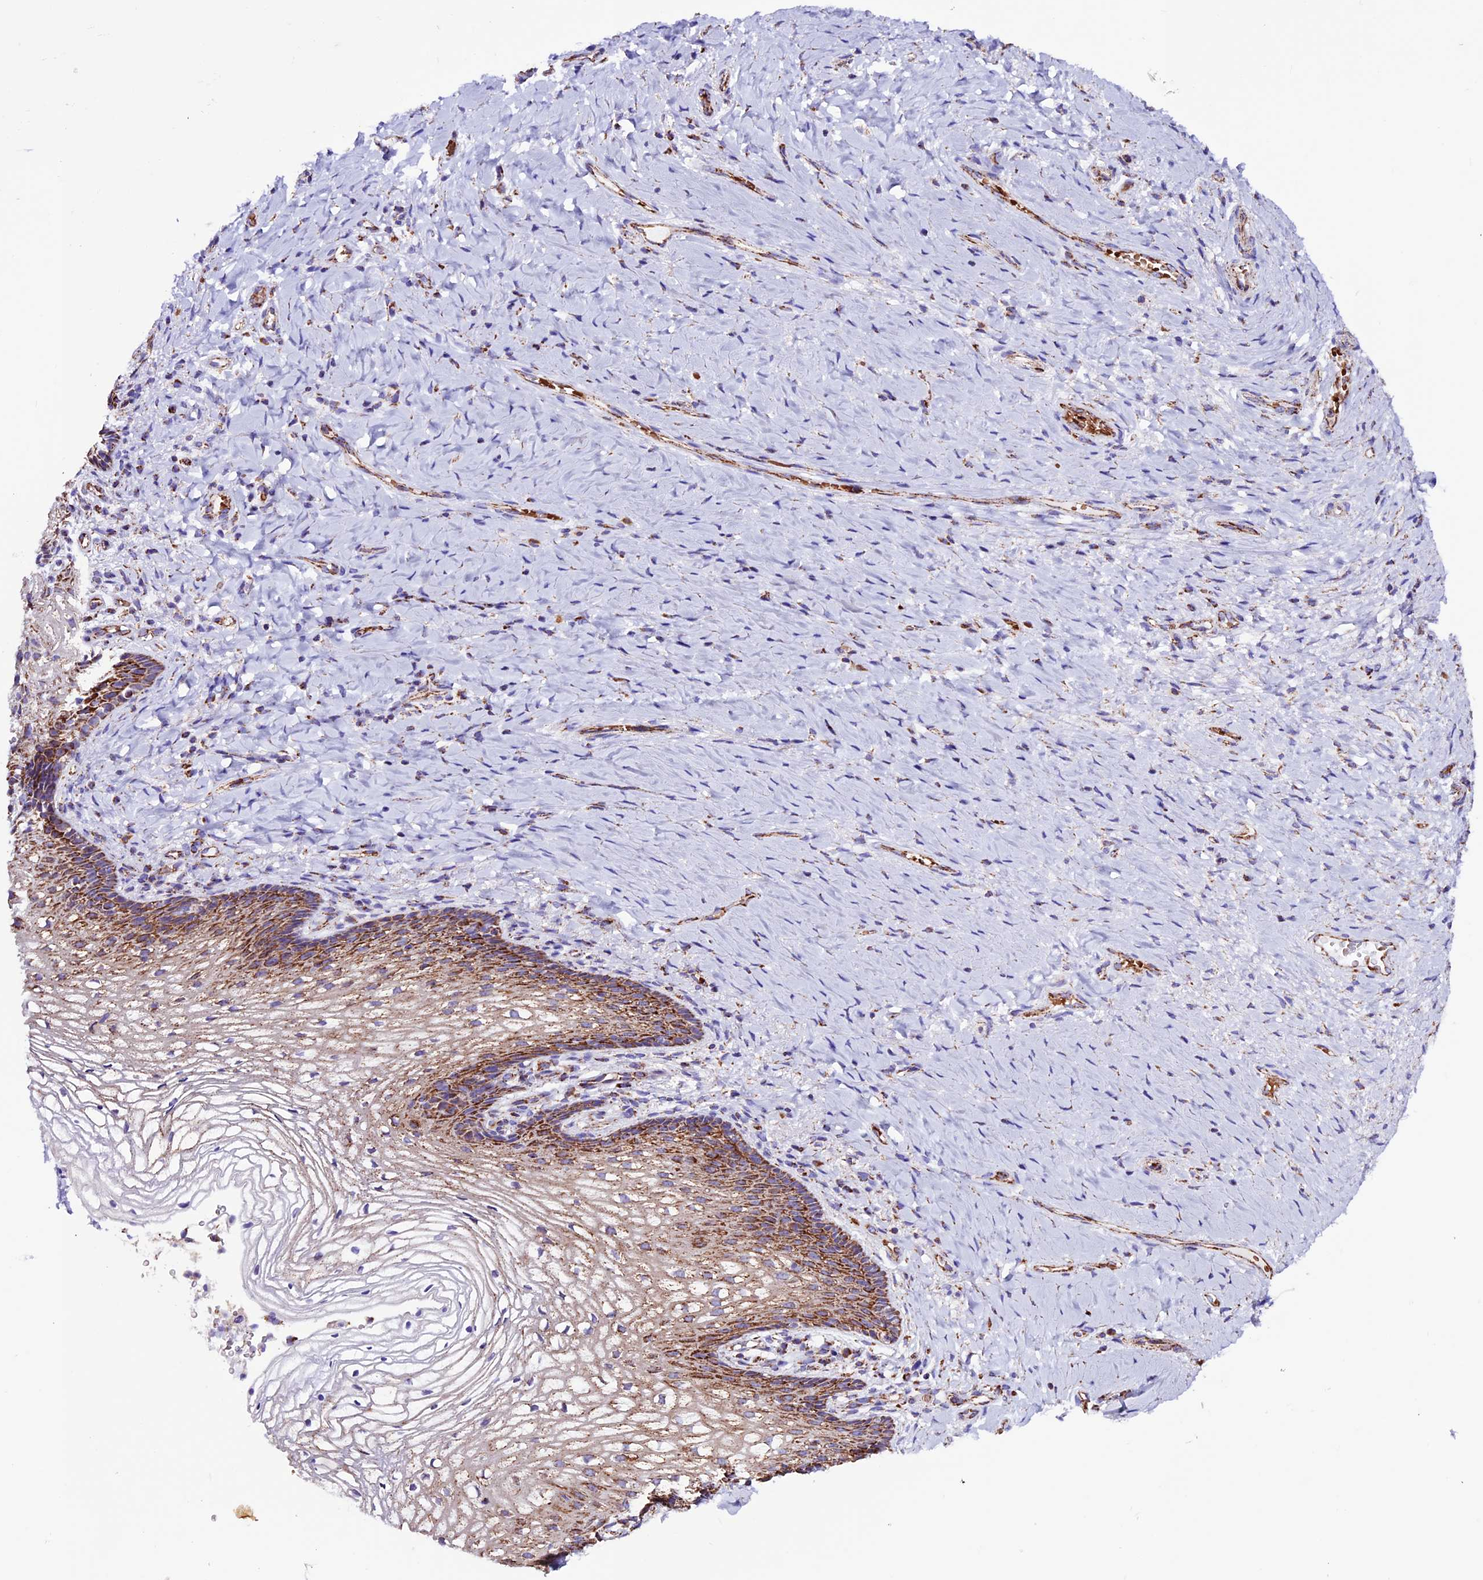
{"staining": {"intensity": "strong", "quantity": "25%-75%", "location": "cytoplasmic/membranous"}, "tissue": "vagina", "cell_type": "Squamous epithelial cells", "image_type": "normal", "snomed": [{"axis": "morphology", "description": "Normal tissue, NOS"}, {"axis": "topography", "description": "Vagina"}], "caption": "Immunohistochemistry (IHC) of benign vagina displays high levels of strong cytoplasmic/membranous positivity in about 25%-75% of squamous epithelial cells. (IHC, brightfield microscopy, high magnification).", "gene": "CX3CL1", "patient": {"sex": "female", "age": 60}}